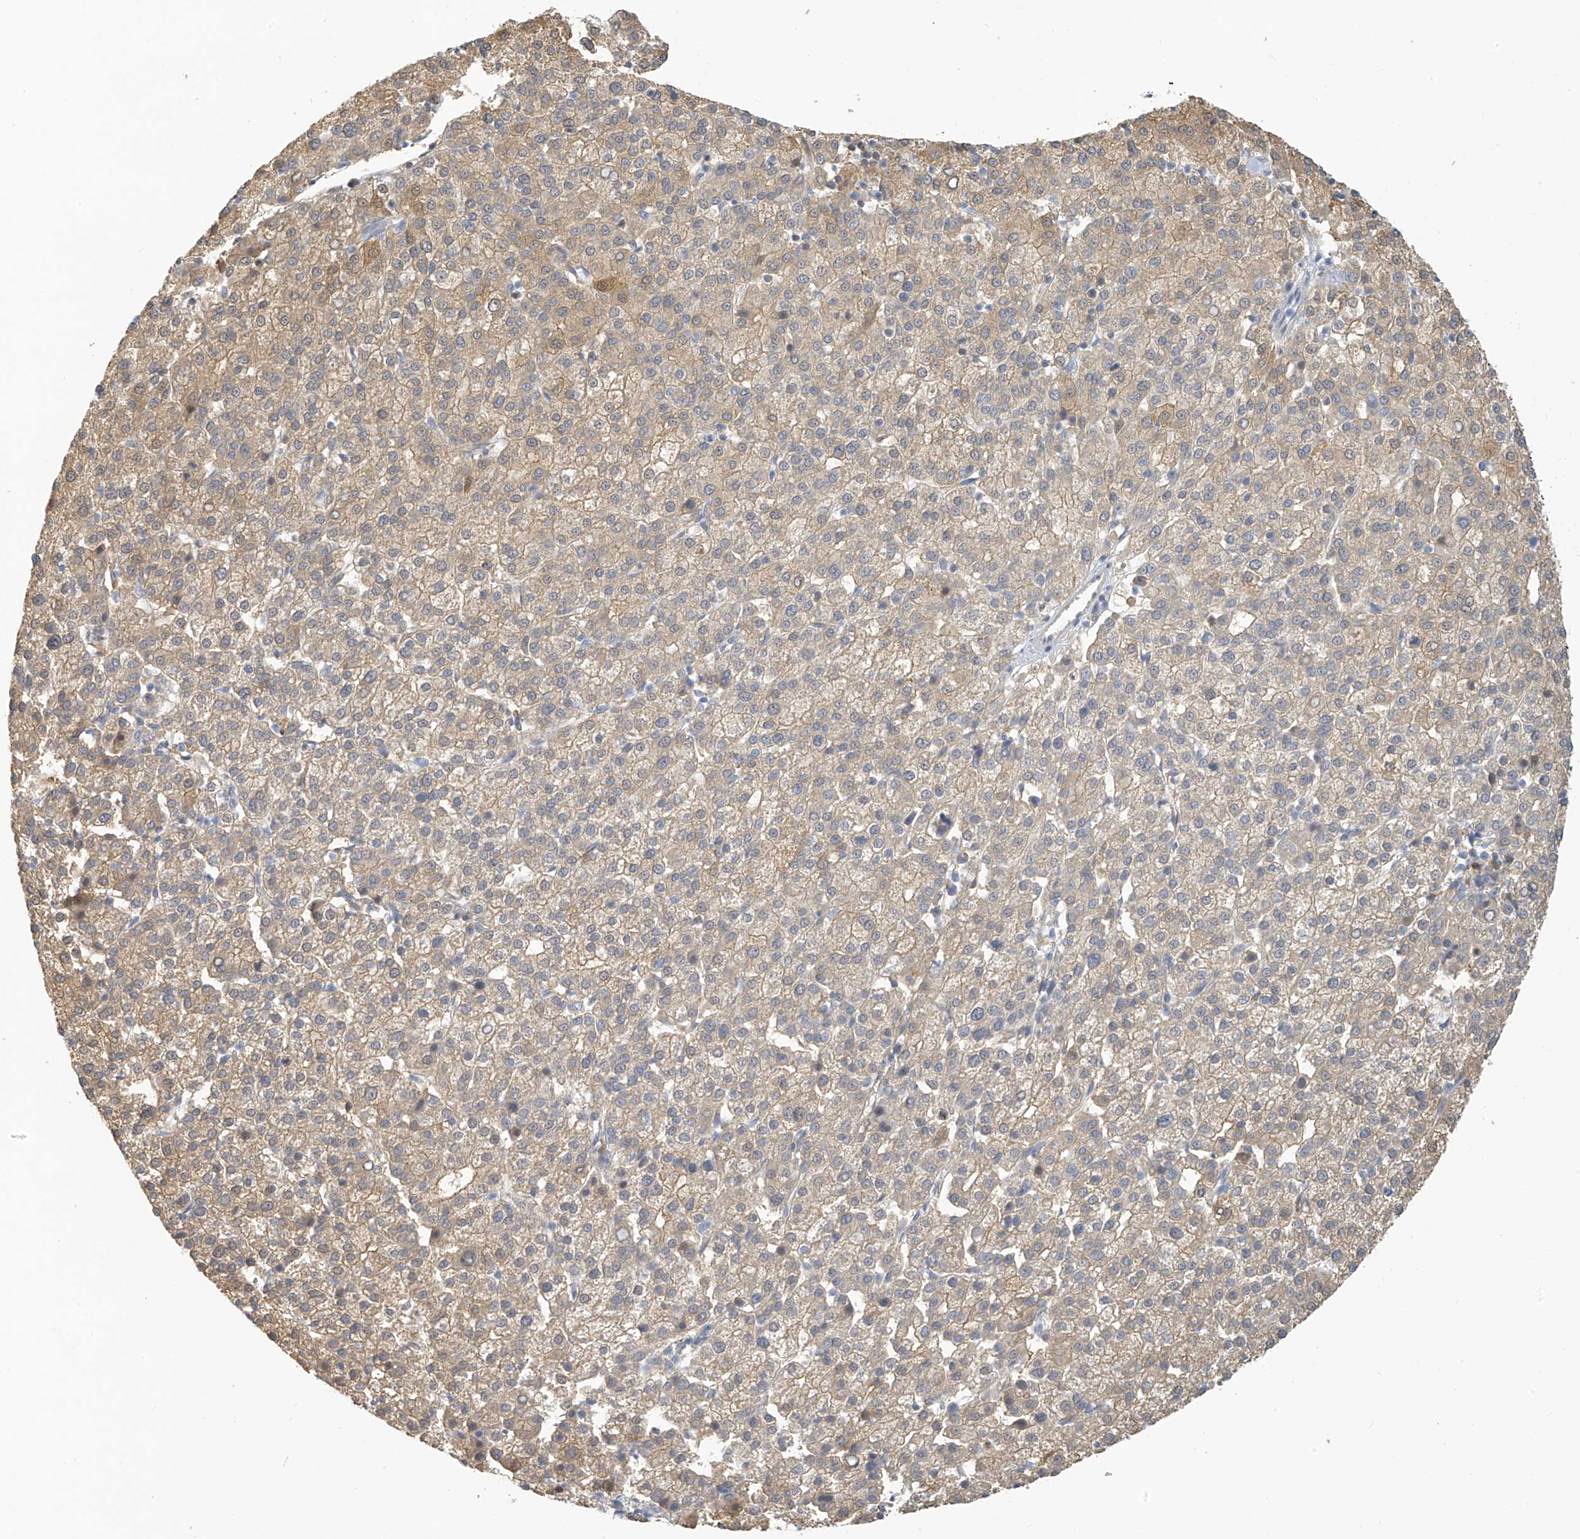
{"staining": {"intensity": "weak", "quantity": "25%-75%", "location": "cytoplasmic/membranous"}, "tissue": "liver cancer", "cell_type": "Tumor cells", "image_type": "cancer", "snomed": [{"axis": "morphology", "description": "Carcinoma, Hepatocellular, NOS"}, {"axis": "topography", "description": "Liver"}], "caption": "An image showing weak cytoplasmic/membranous staining in approximately 25%-75% of tumor cells in hepatocellular carcinoma (liver), as visualized by brown immunohistochemical staining.", "gene": "SLC6A12", "patient": {"sex": "female", "age": 58}}